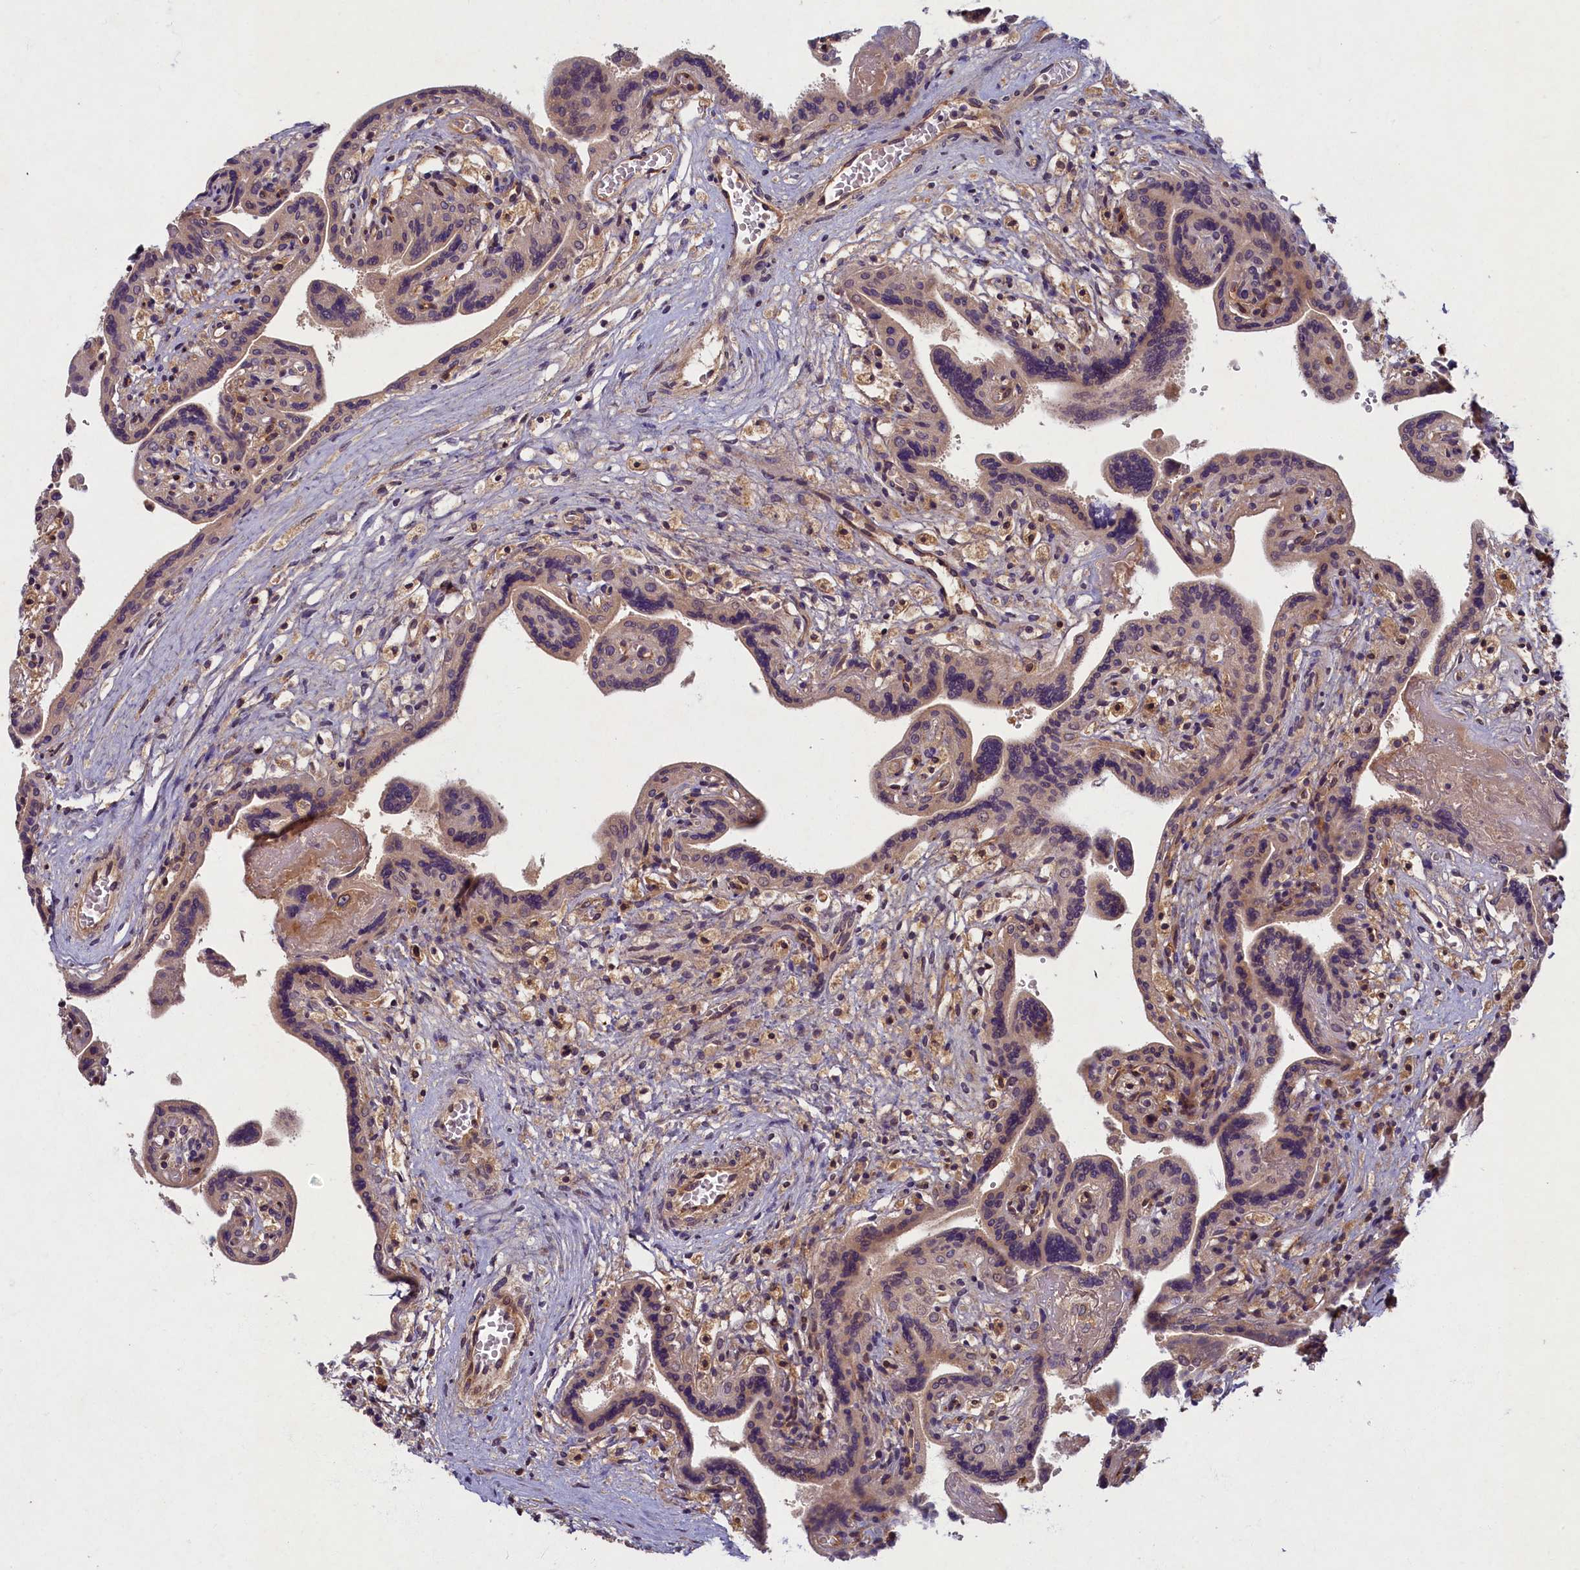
{"staining": {"intensity": "moderate", "quantity": "25%-75%", "location": "cytoplasmic/membranous"}, "tissue": "placenta", "cell_type": "Trophoblastic cells", "image_type": "normal", "snomed": [{"axis": "morphology", "description": "Normal tissue, NOS"}, {"axis": "topography", "description": "Placenta"}], "caption": "Immunohistochemistry (IHC) (DAB) staining of normal placenta exhibits moderate cytoplasmic/membranous protein positivity in approximately 25%-75% of trophoblastic cells. Ihc stains the protein in brown and the nuclei are stained blue.", "gene": "BICD1", "patient": {"sex": "female", "age": 37}}